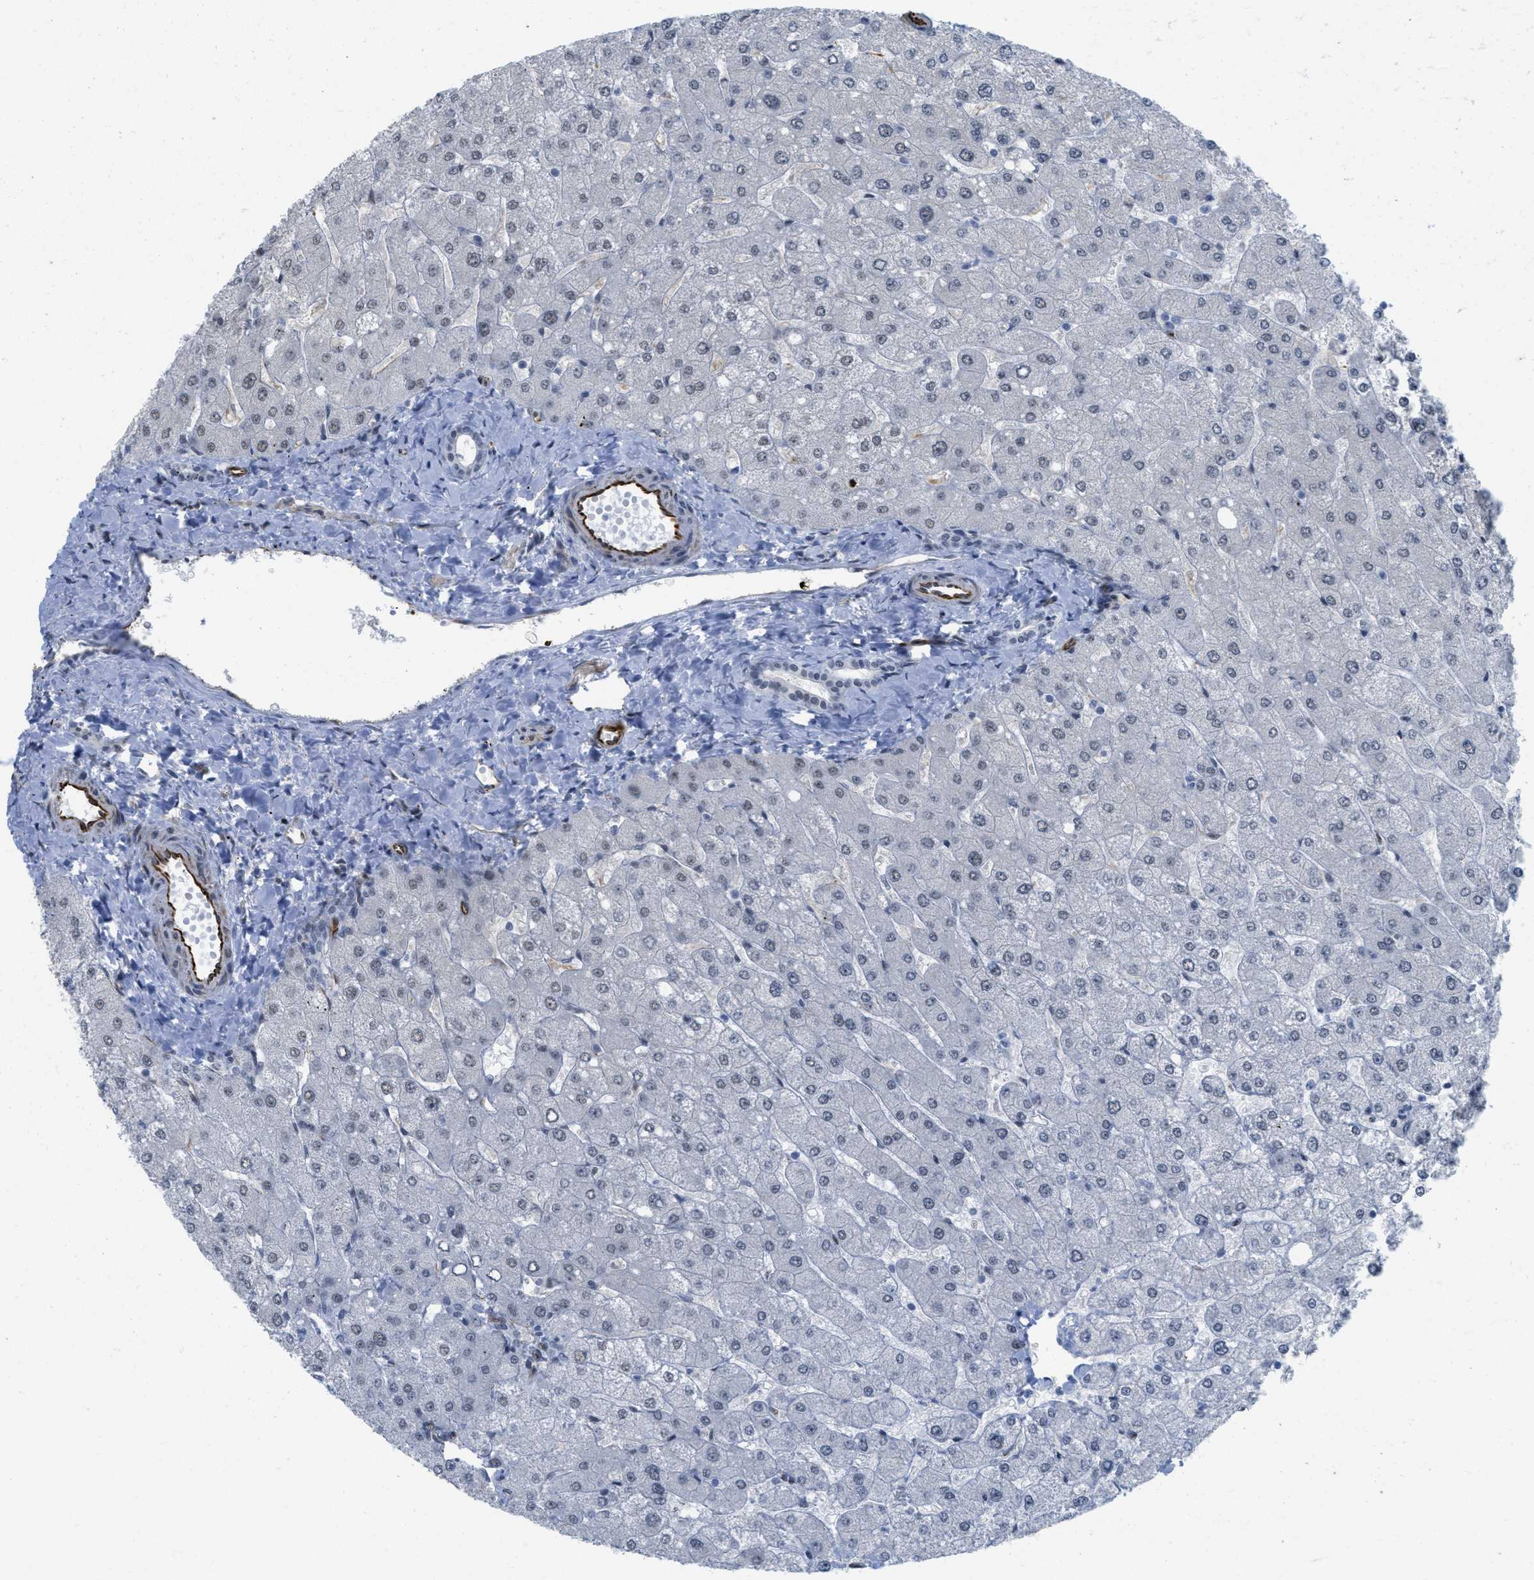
{"staining": {"intensity": "negative", "quantity": "none", "location": "none"}, "tissue": "liver", "cell_type": "Cholangiocytes", "image_type": "normal", "snomed": [{"axis": "morphology", "description": "Normal tissue, NOS"}, {"axis": "topography", "description": "Liver"}], "caption": "This is an IHC photomicrograph of normal human liver. There is no staining in cholangiocytes.", "gene": "LRRC8B", "patient": {"sex": "male", "age": 55}}